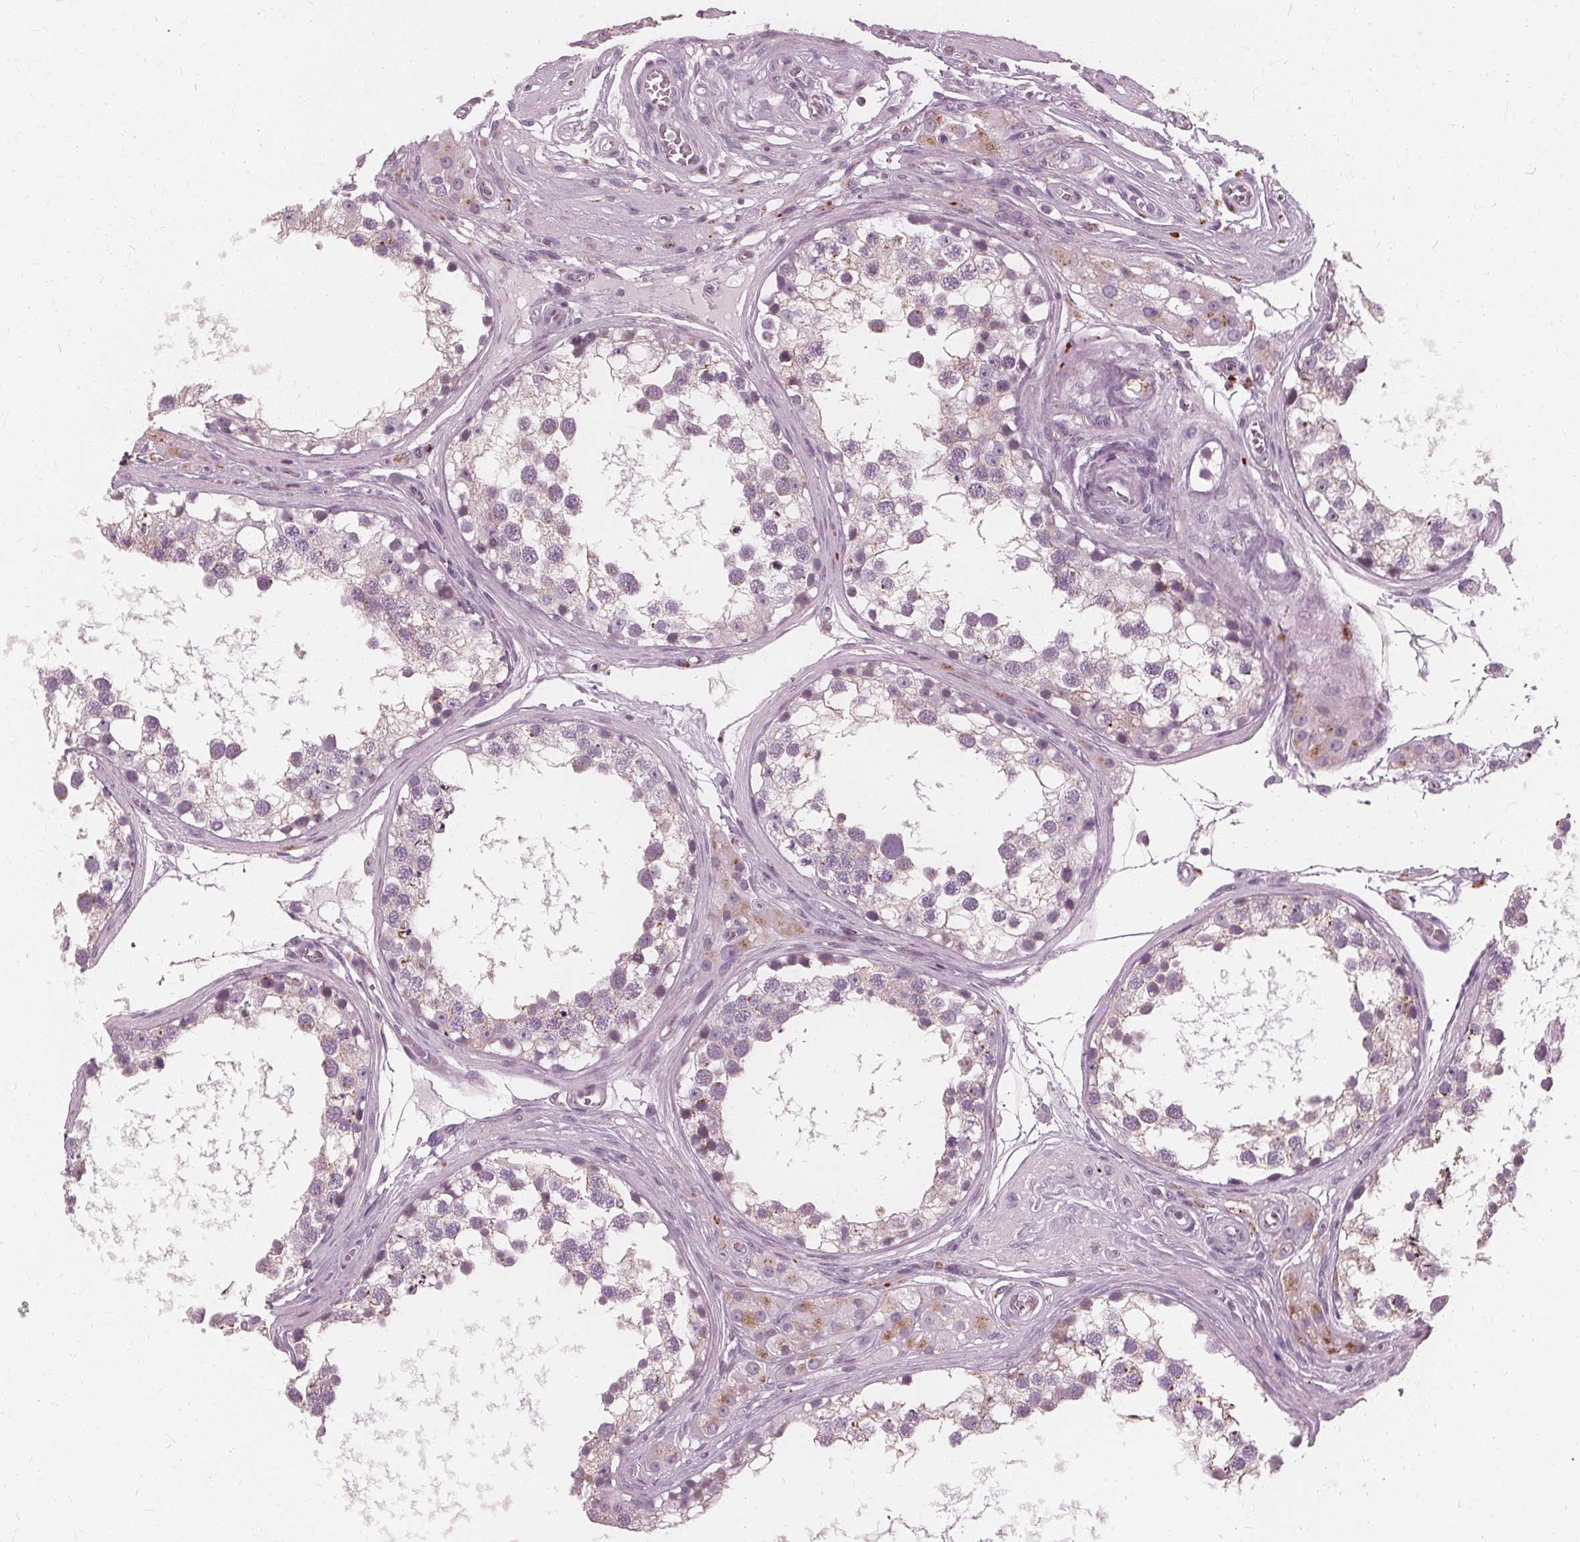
{"staining": {"intensity": "weak", "quantity": "<25%", "location": "cytoplasmic/membranous"}, "tissue": "testis", "cell_type": "Cells in seminiferous ducts", "image_type": "normal", "snomed": [{"axis": "morphology", "description": "Normal tissue, NOS"}, {"axis": "morphology", "description": "Seminoma, NOS"}, {"axis": "topography", "description": "Testis"}], "caption": "Immunohistochemistry (IHC) photomicrograph of benign human testis stained for a protein (brown), which displays no staining in cells in seminiferous ducts. The staining was performed using DAB (3,3'-diaminobenzidine) to visualize the protein expression in brown, while the nuclei were stained in blue with hematoxylin (Magnification: 20x).", "gene": "DNASE2", "patient": {"sex": "male", "age": 65}}